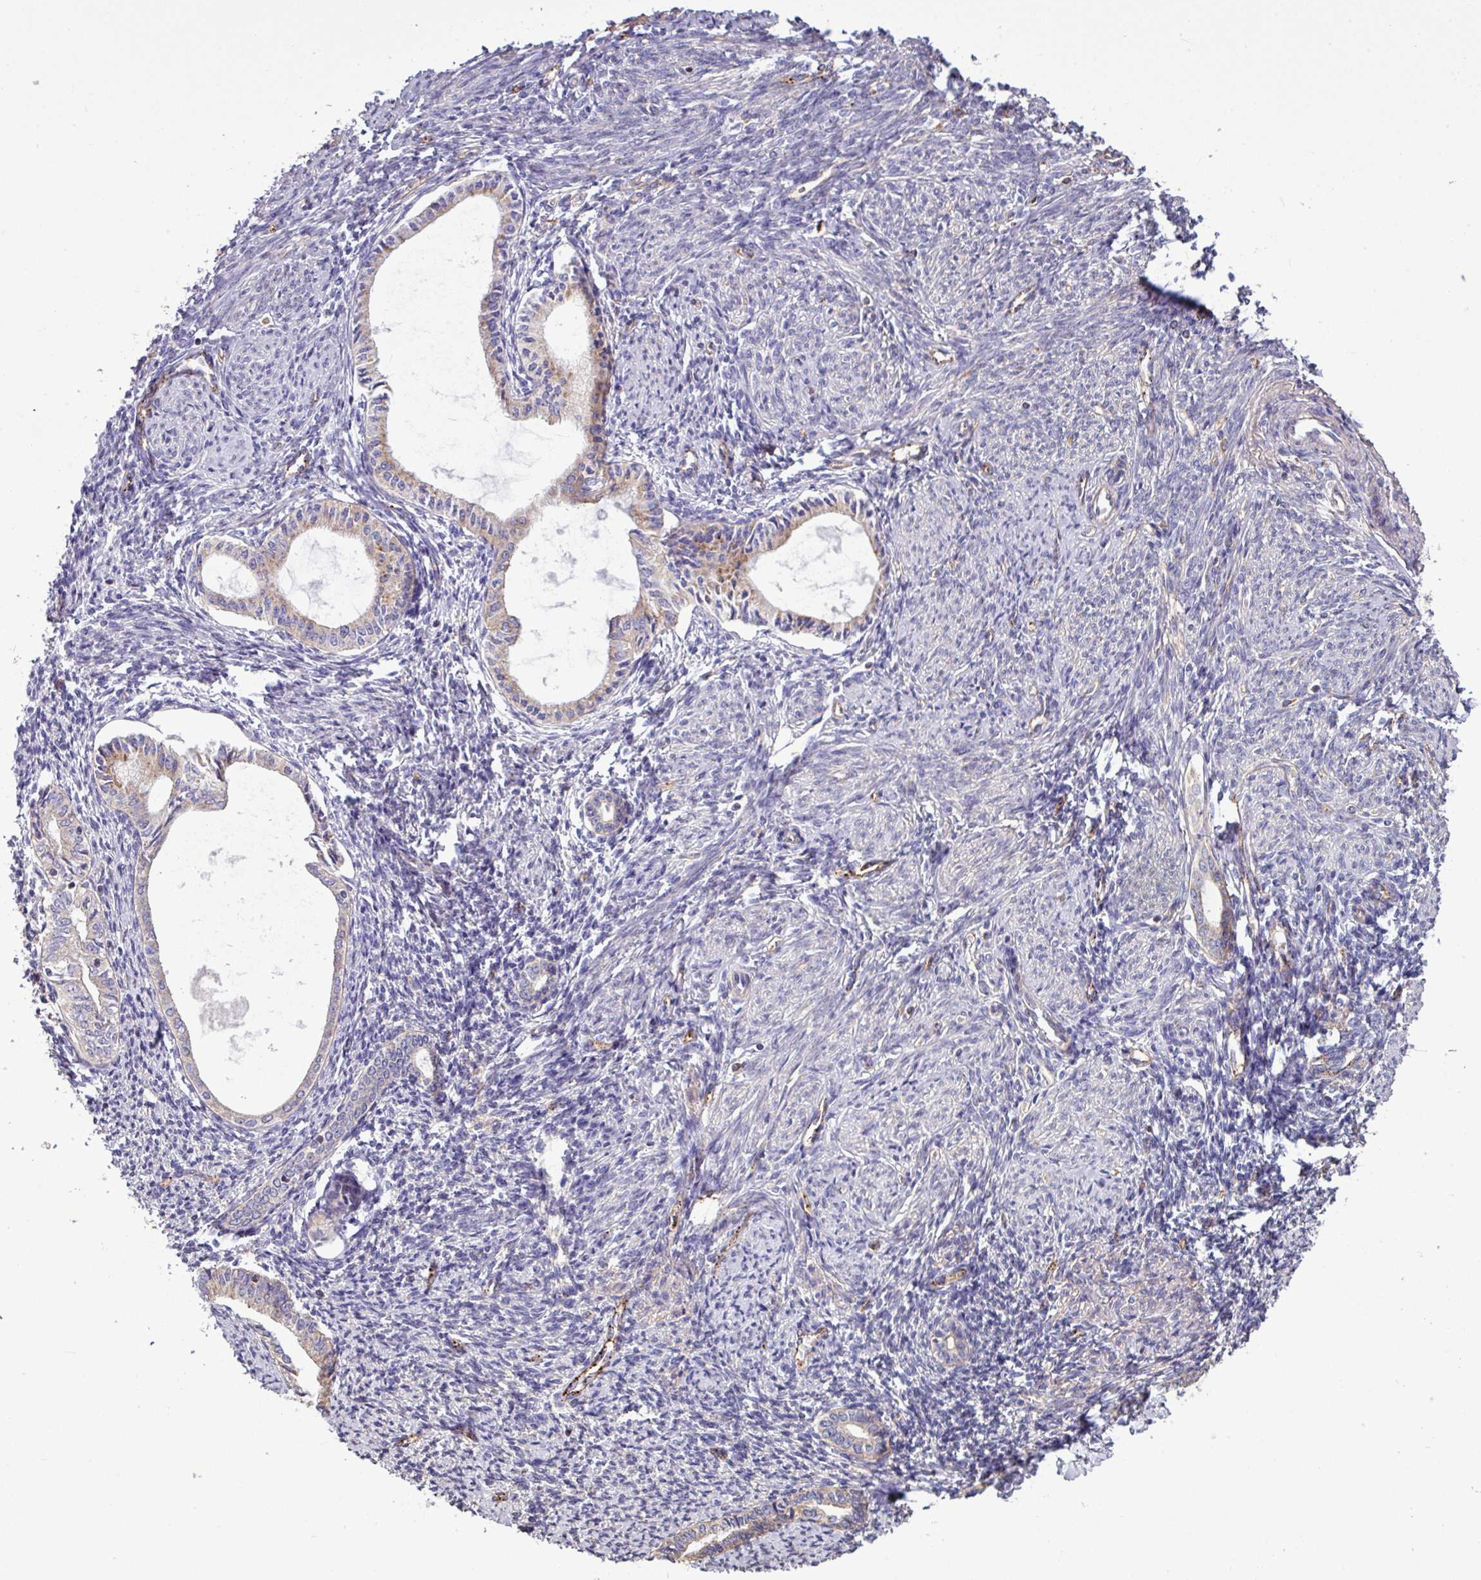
{"staining": {"intensity": "weak", "quantity": "<25%", "location": "cytoplasmic/membranous"}, "tissue": "endometrium", "cell_type": "Cells in endometrial stroma", "image_type": "normal", "snomed": [{"axis": "morphology", "description": "Normal tissue, NOS"}, {"axis": "topography", "description": "Endometrium"}], "caption": "This image is of unremarkable endometrium stained with immunohistochemistry to label a protein in brown with the nuclei are counter-stained blue. There is no expression in cells in endometrial stroma.", "gene": "PPM1J", "patient": {"sex": "female", "age": 63}}